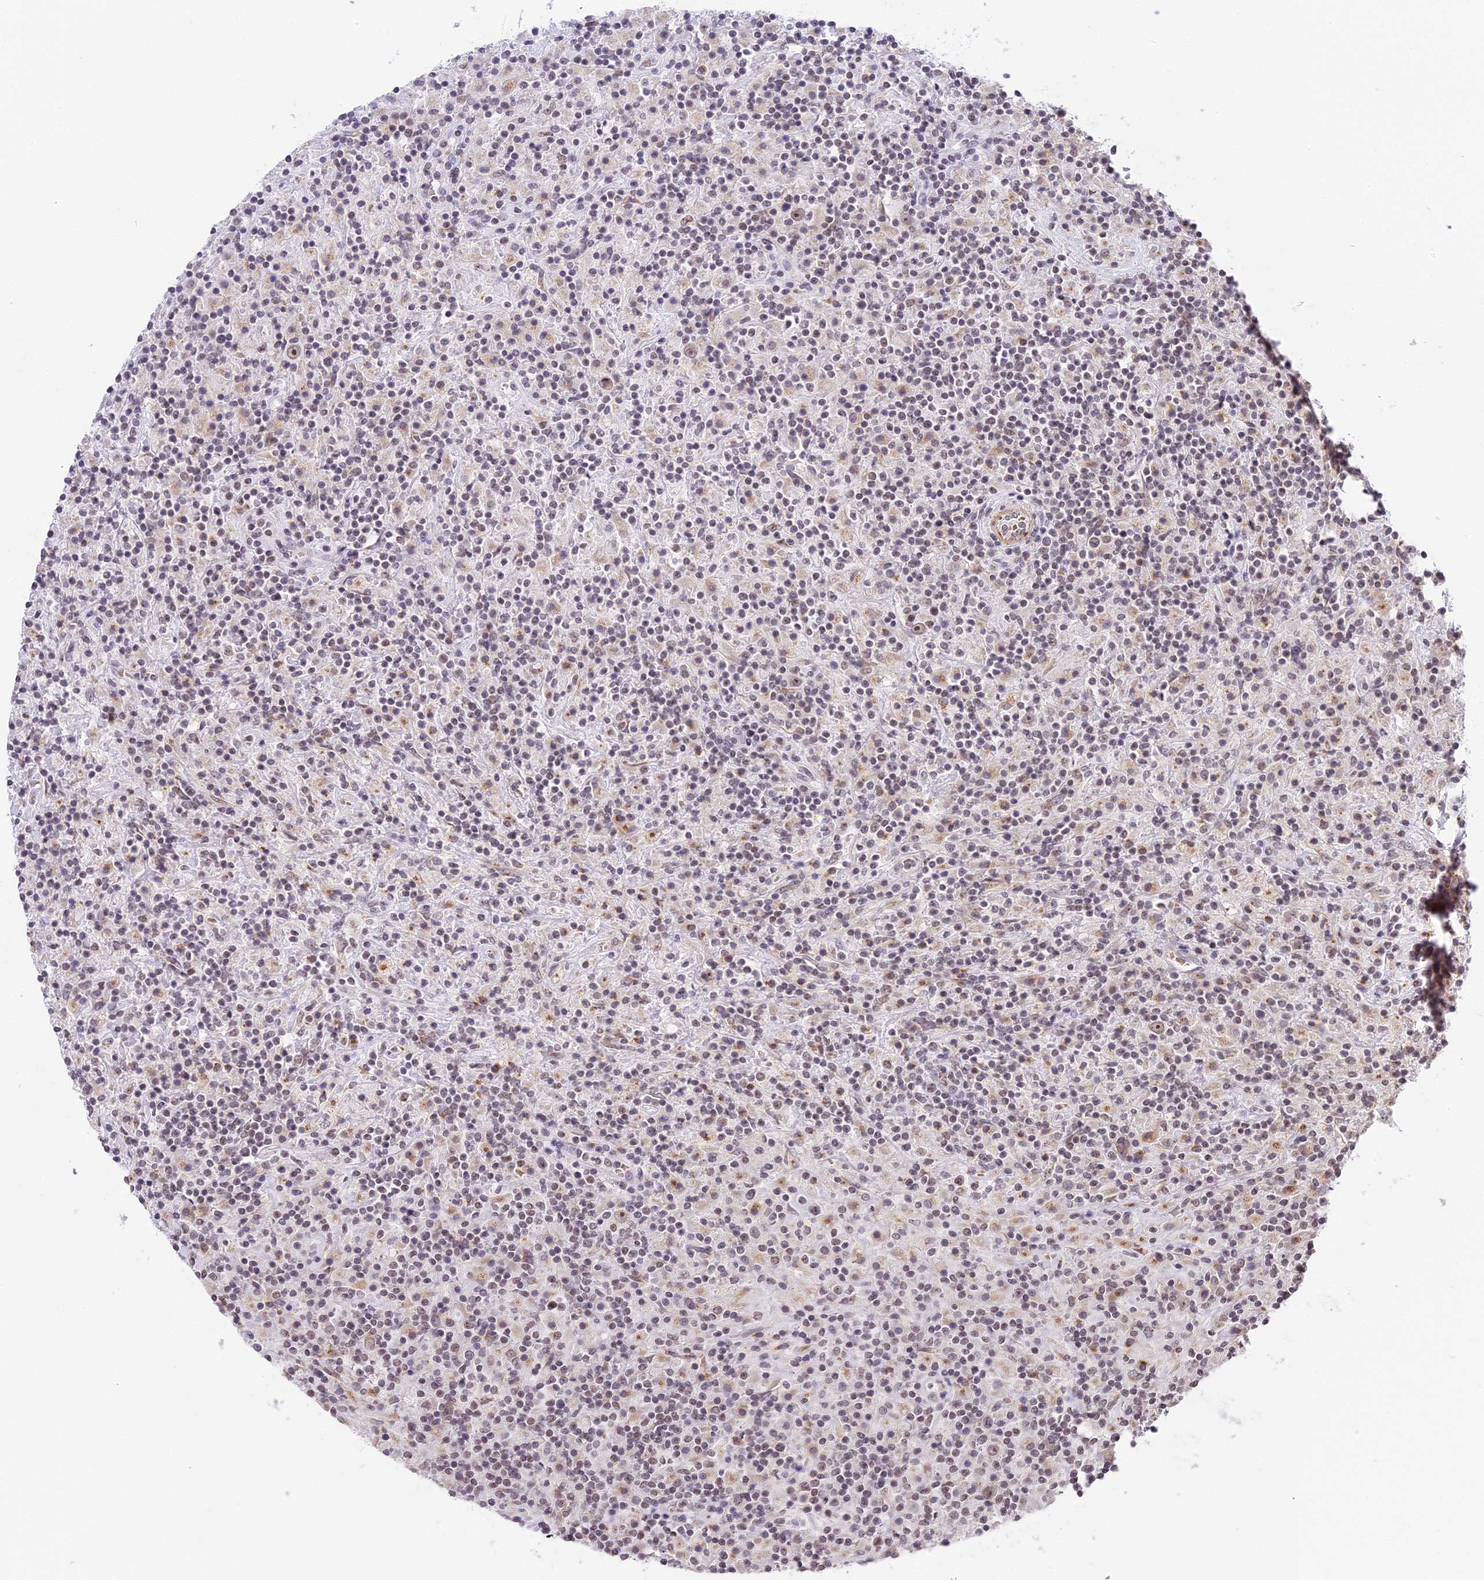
{"staining": {"intensity": "moderate", "quantity": "<25%", "location": "nuclear"}, "tissue": "lymphoma", "cell_type": "Tumor cells", "image_type": "cancer", "snomed": [{"axis": "morphology", "description": "Hodgkin's disease, NOS"}, {"axis": "topography", "description": "Lymph node"}], "caption": "Immunohistochemistry (IHC) image of human lymphoma stained for a protein (brown), which shows low levels of moderate nuclear staining in approximately <25% of tumor cells.", "gene": "HEATR5B", "patient": {"sex": "male", "age": 70}}